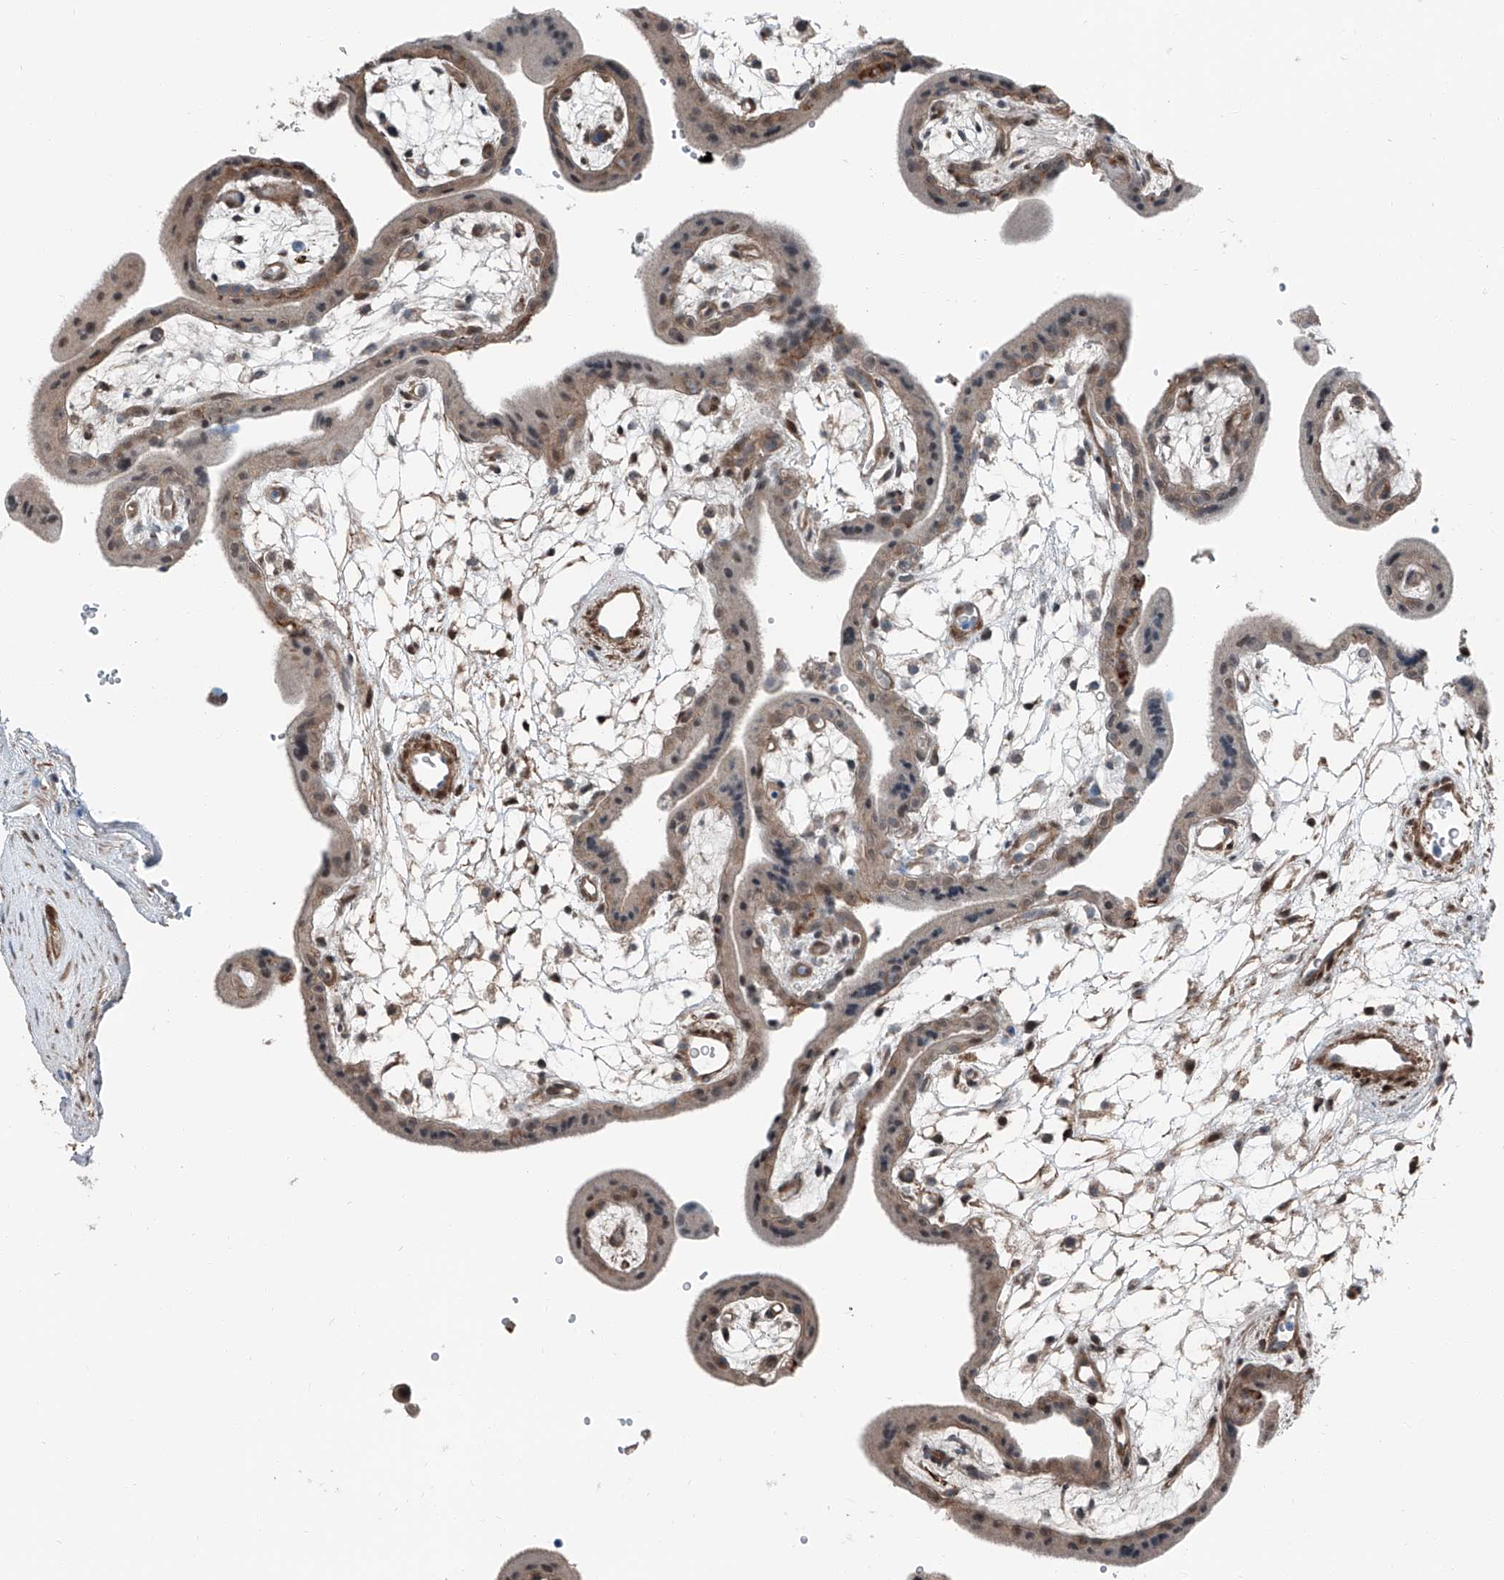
{"staining": {"intensity": "moderate", "quantity": ">75%", "location": "cytoplasmic/membranous,nuclear"}, "tissue": "placenta", "cell_type": "Decidual cells", "image_type": "normal", "snomed": [{"axis": "morphology", "description": "Normal tissue, NOS"}, {"axis": "topography", "description": "Placenta"}], "caption": "This photomicrograph reveals unremarkable placenta stained with immunohistochemistry to label a protein in brown. The cytoplasmic/membranous,nuclear of decidual cells show moderate positivity for the protein. Nuclei are counter-stained blue.", "gene": "HSPA6", "patient": {"sex": "female", "age": 18}}